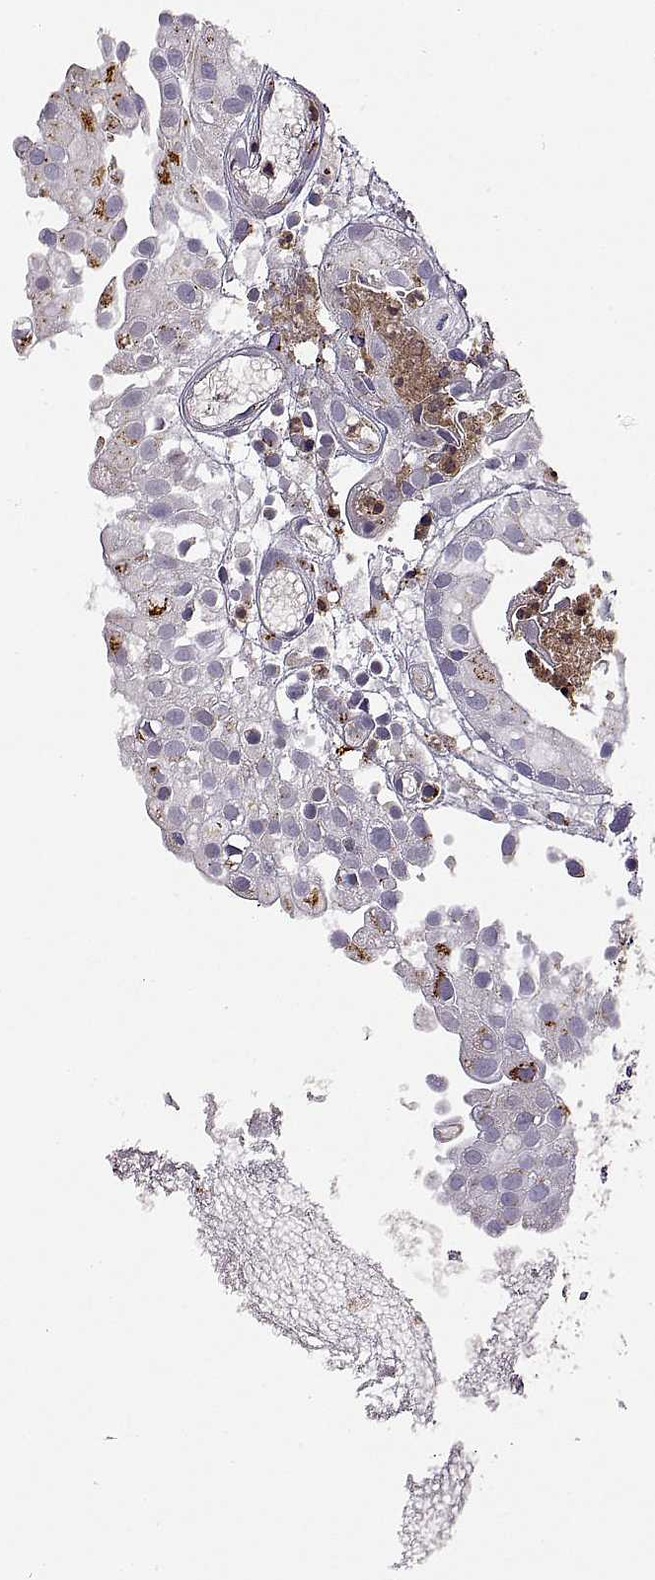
{"staining": {"intensity": "negative", "quantity": "none", "location": "none"}, "tissue": "prostate cancer", "cell_type": "Tumor cells", "image_type": "cancer", "snomed": [{"axis": "morphology", "description": "Adenocarcinoma, High grade"}, {"axis": "topography", "description": "Prostate"}], "caption": "IHC micrograph of human prostate high-grade adenocarcinoma stained for a protein (brown), which demonstrates no positivity in tumor cells.", "gene": "ACAP1", "patient": {"sex": "male", "age": 79}}